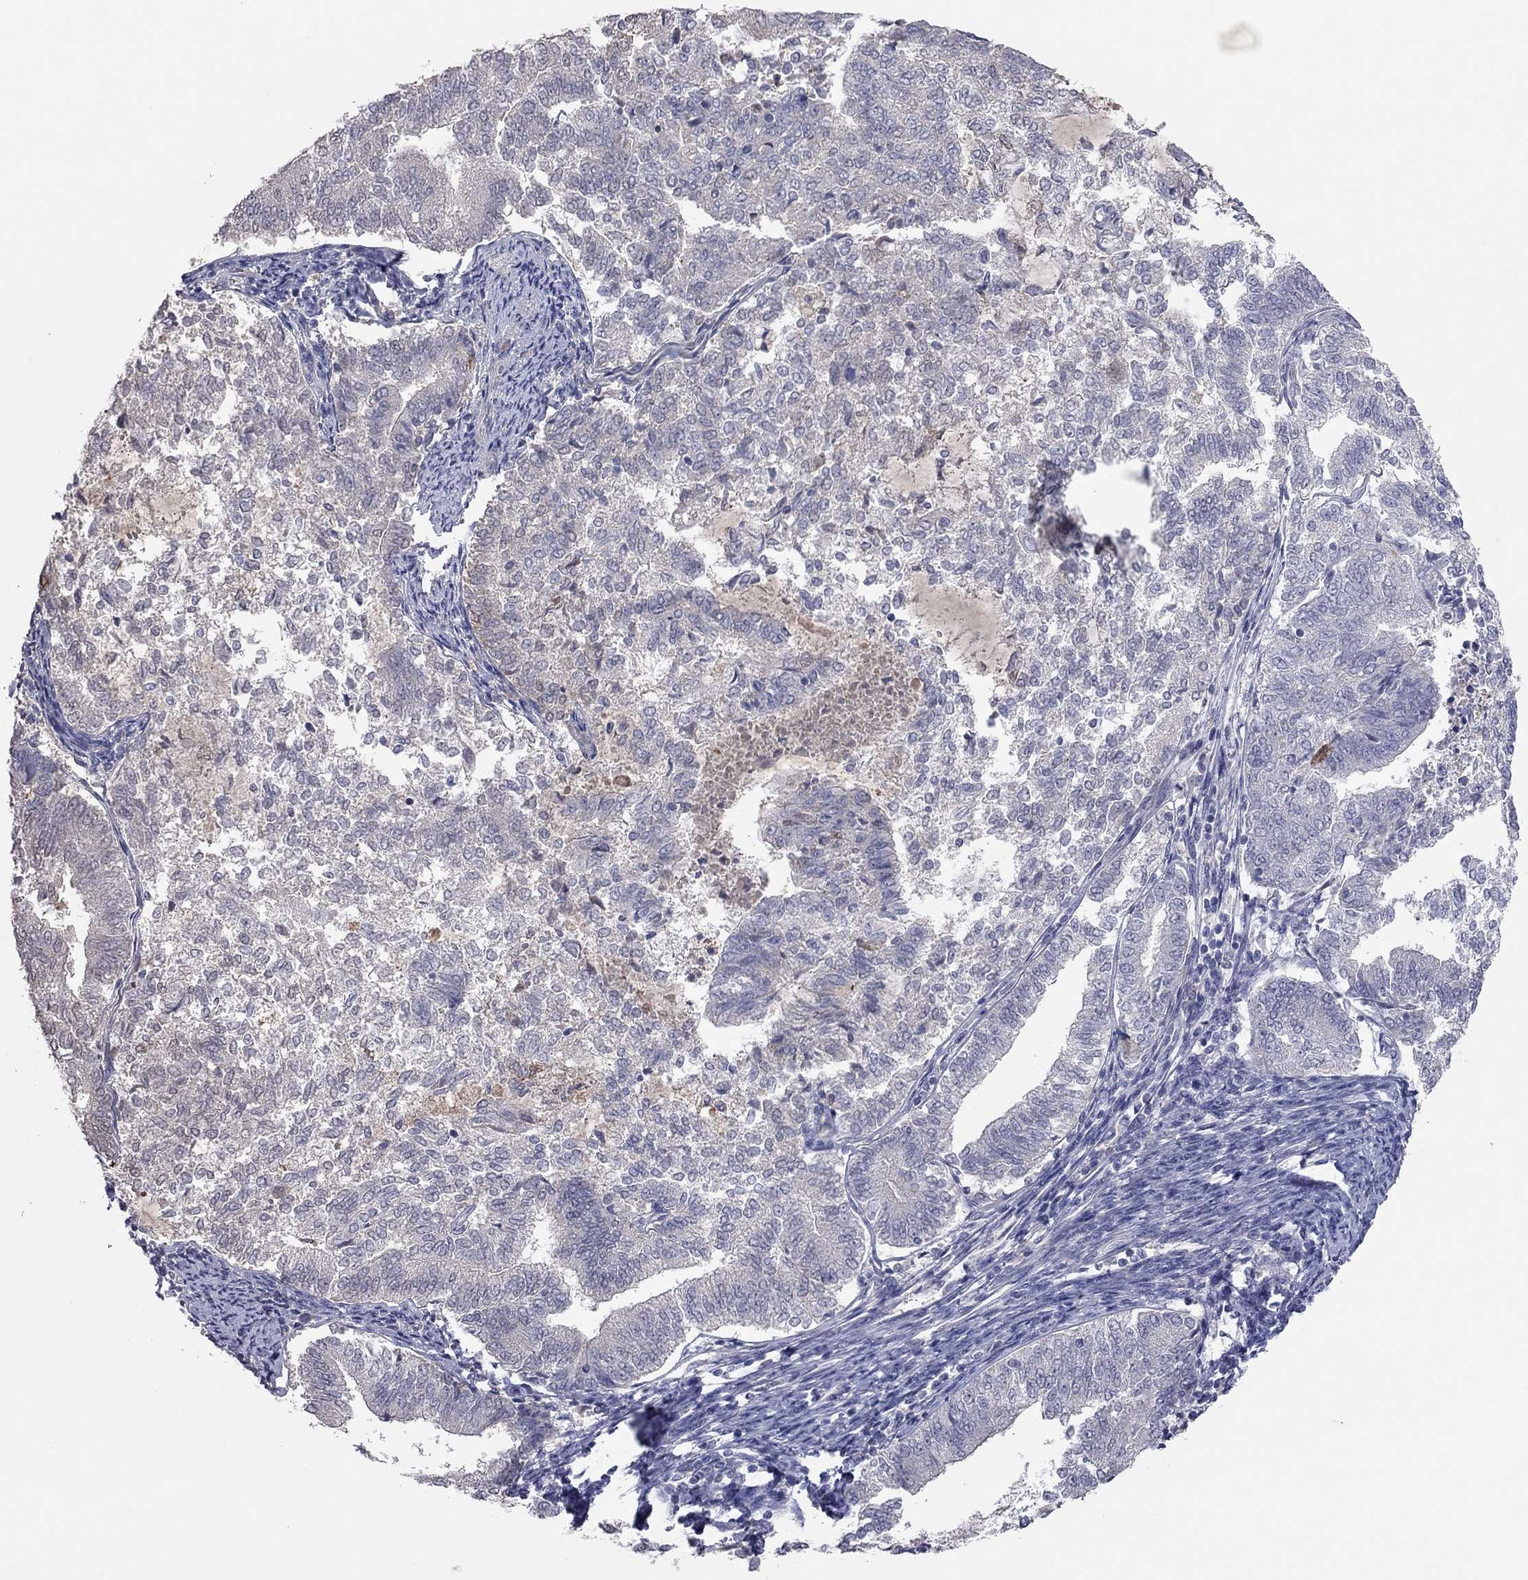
{"staining": {"intensity": "negative", "quantity": "none", "location": "none"}, "tissue": "endometrial cancer", "cell_type": "Tumor cells", "image_type": "cancer", "snomed": [{"axis": "morphology", "description": "Adenocarcinoma, NOS"}, {"axis": "topography", "description": "Endometrium"}], "caption": "A high-resolution photomicrograph shows immunohistochemistry (IHC) staining of endometrial adenocarcinoma, which demonstrates no significant staining in tumor cells.", "gene": "KCNB1", "patient": {"sex": "female", "age": 65}}